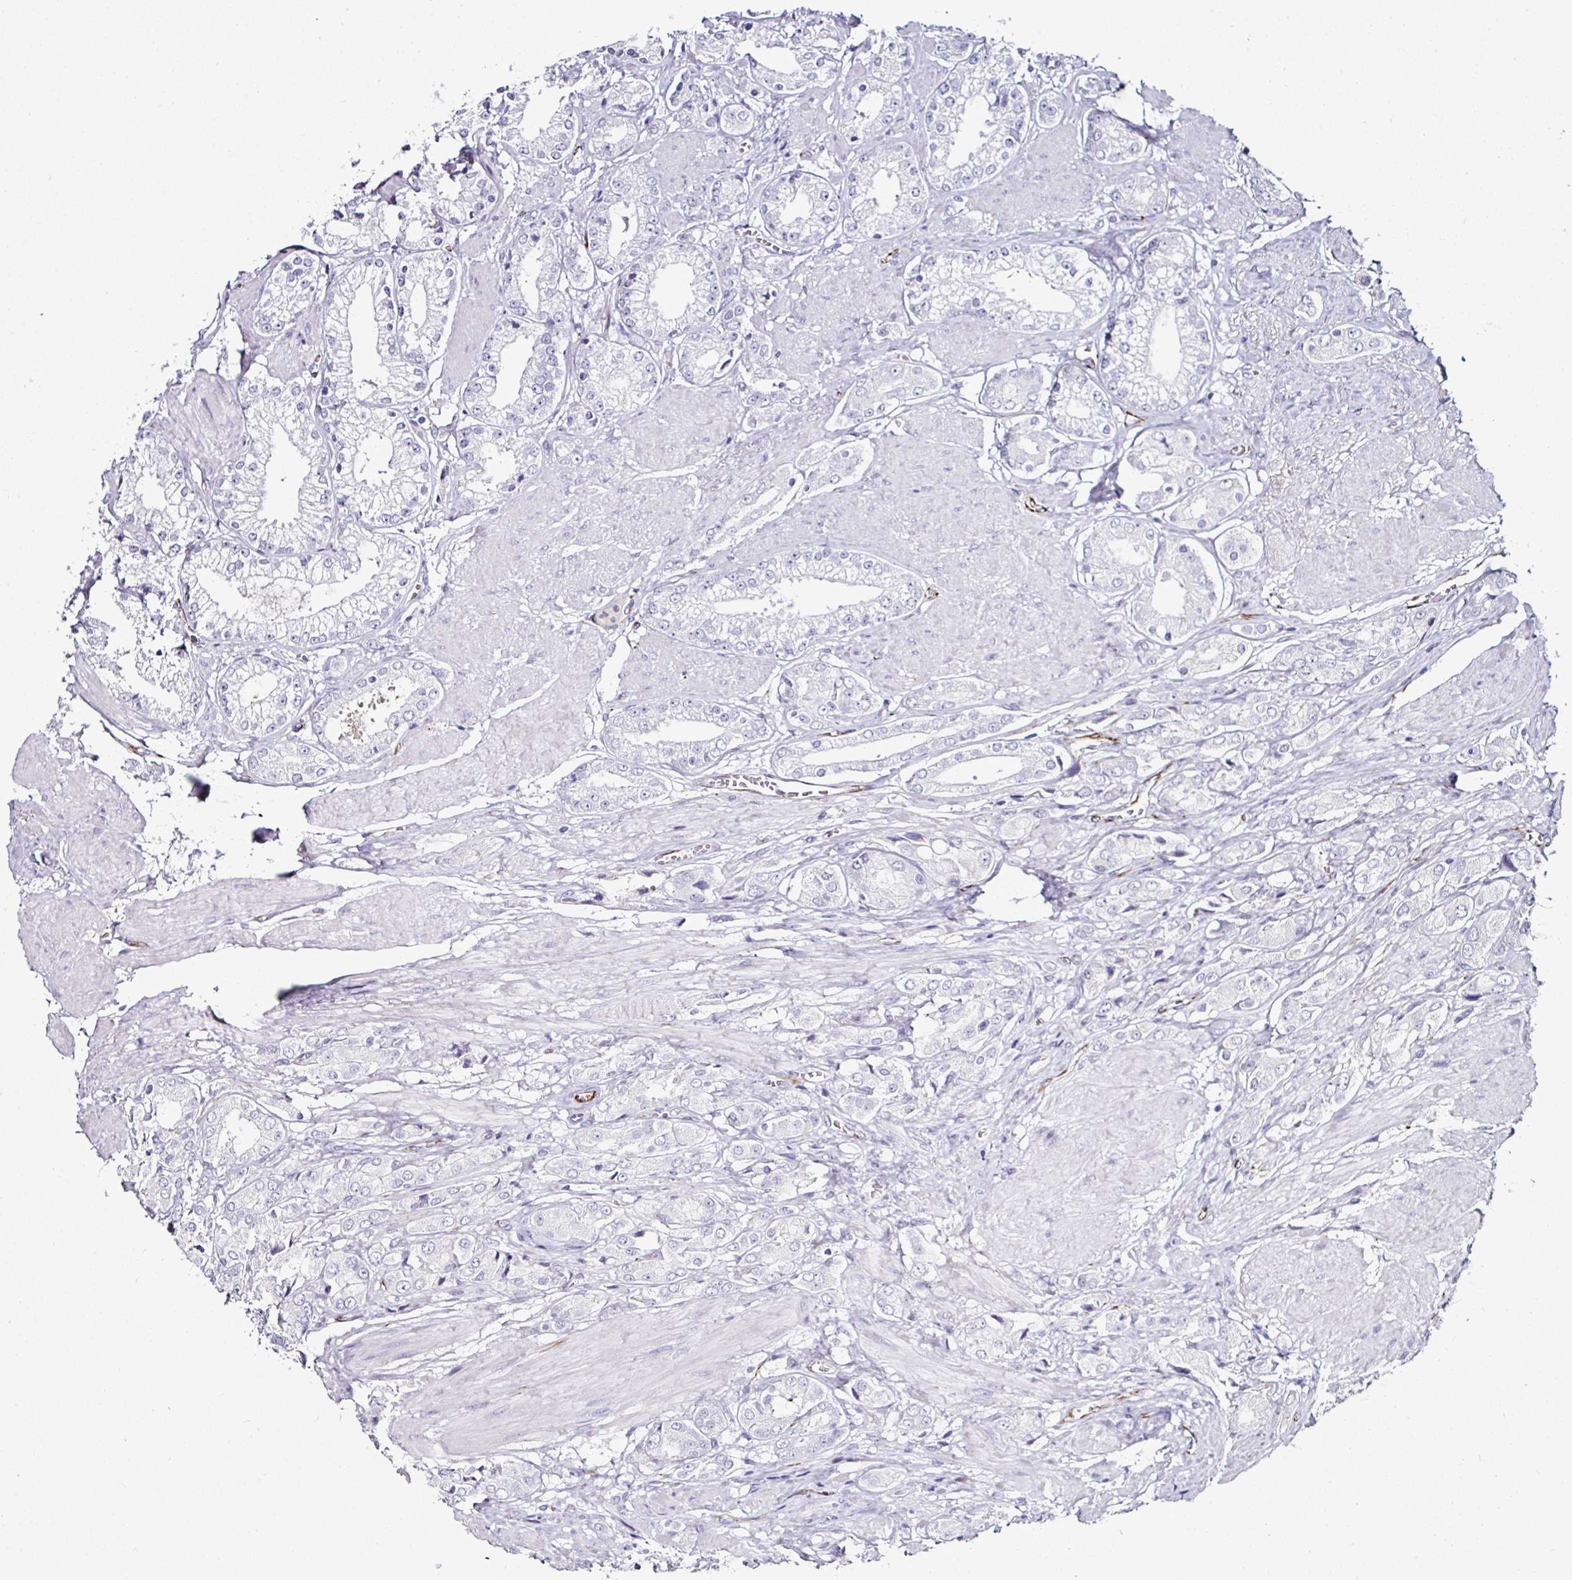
{"staining": {"intensity": "negative", "quantity": "none", "location": "none"}, "tissue": "prostate cancer", "cell_type": "Tumor cells", "image_type": "cancer", "snomed": [{"axis": "morphology", "description": "Adenocarcinoma, High grade"}, {"axis": "topography", "description": "Prostate and seminal vesicle, NOS"}], "caption": "Adenocarcinoma (high-grade) (prostate) was stained to show a protein in brown. There is no significant staining in tumor cells.", "gene": "TMPRSS9", "patient": {"sex": "male", "age": 64}}